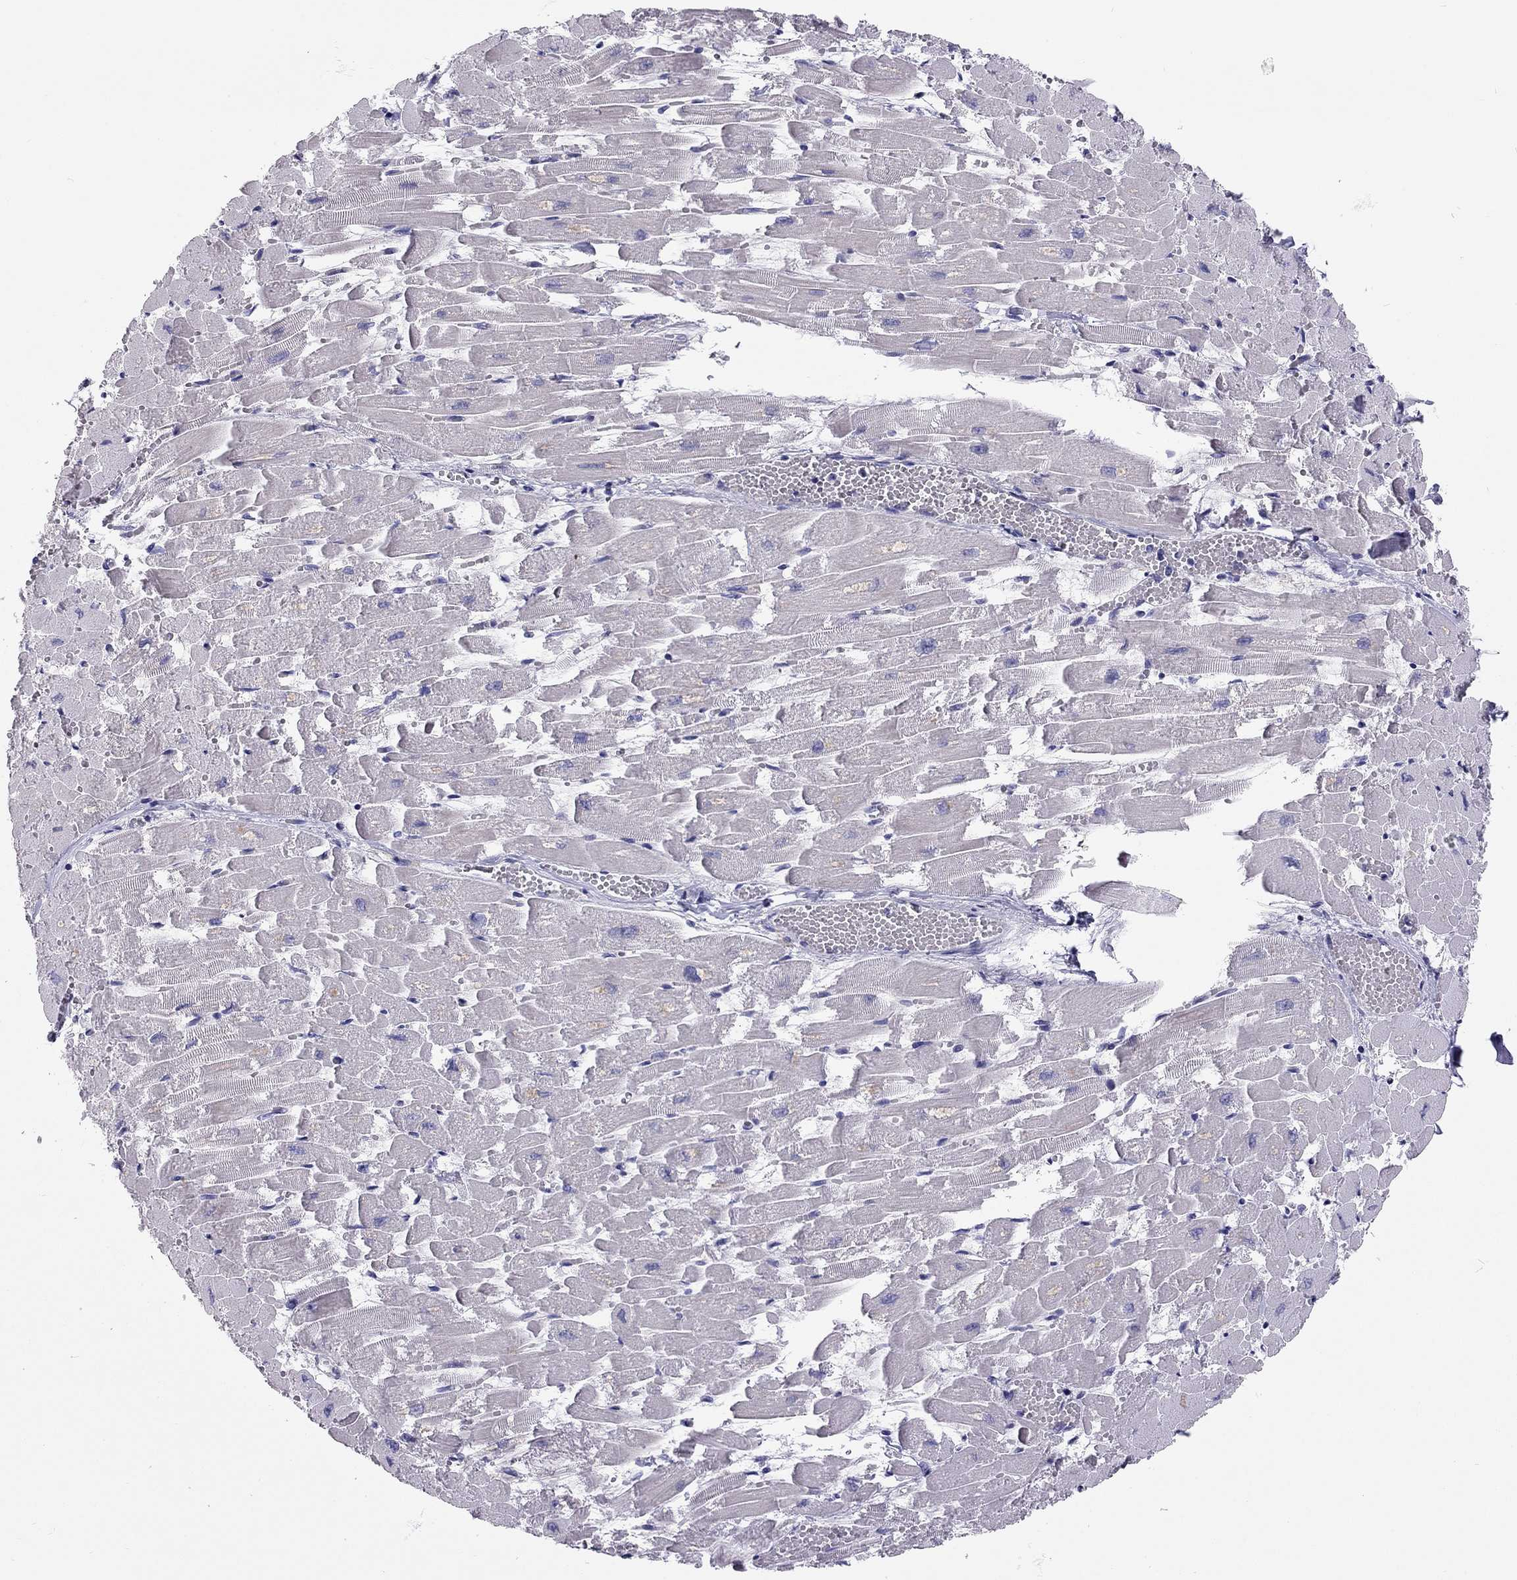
{"staining": {"intensity": "negative", "quantity": "none", "location": "none"}, "tissue": "heart muscle", "cell_type": "Cardiomyocytes", "image_type": "normal", "snomed": [{"axis": "morphology", "description": "Normal tissue, NOS"}, {"axis": "topography", "description": "Heart"}], "caption": "Immunohistochemistry (IHC) of unremarkable heart muscle demonstrates no staining in cardiomyocytes.", "gene": "SCARB1", "patient": {"sex": "female", "age": 52}}